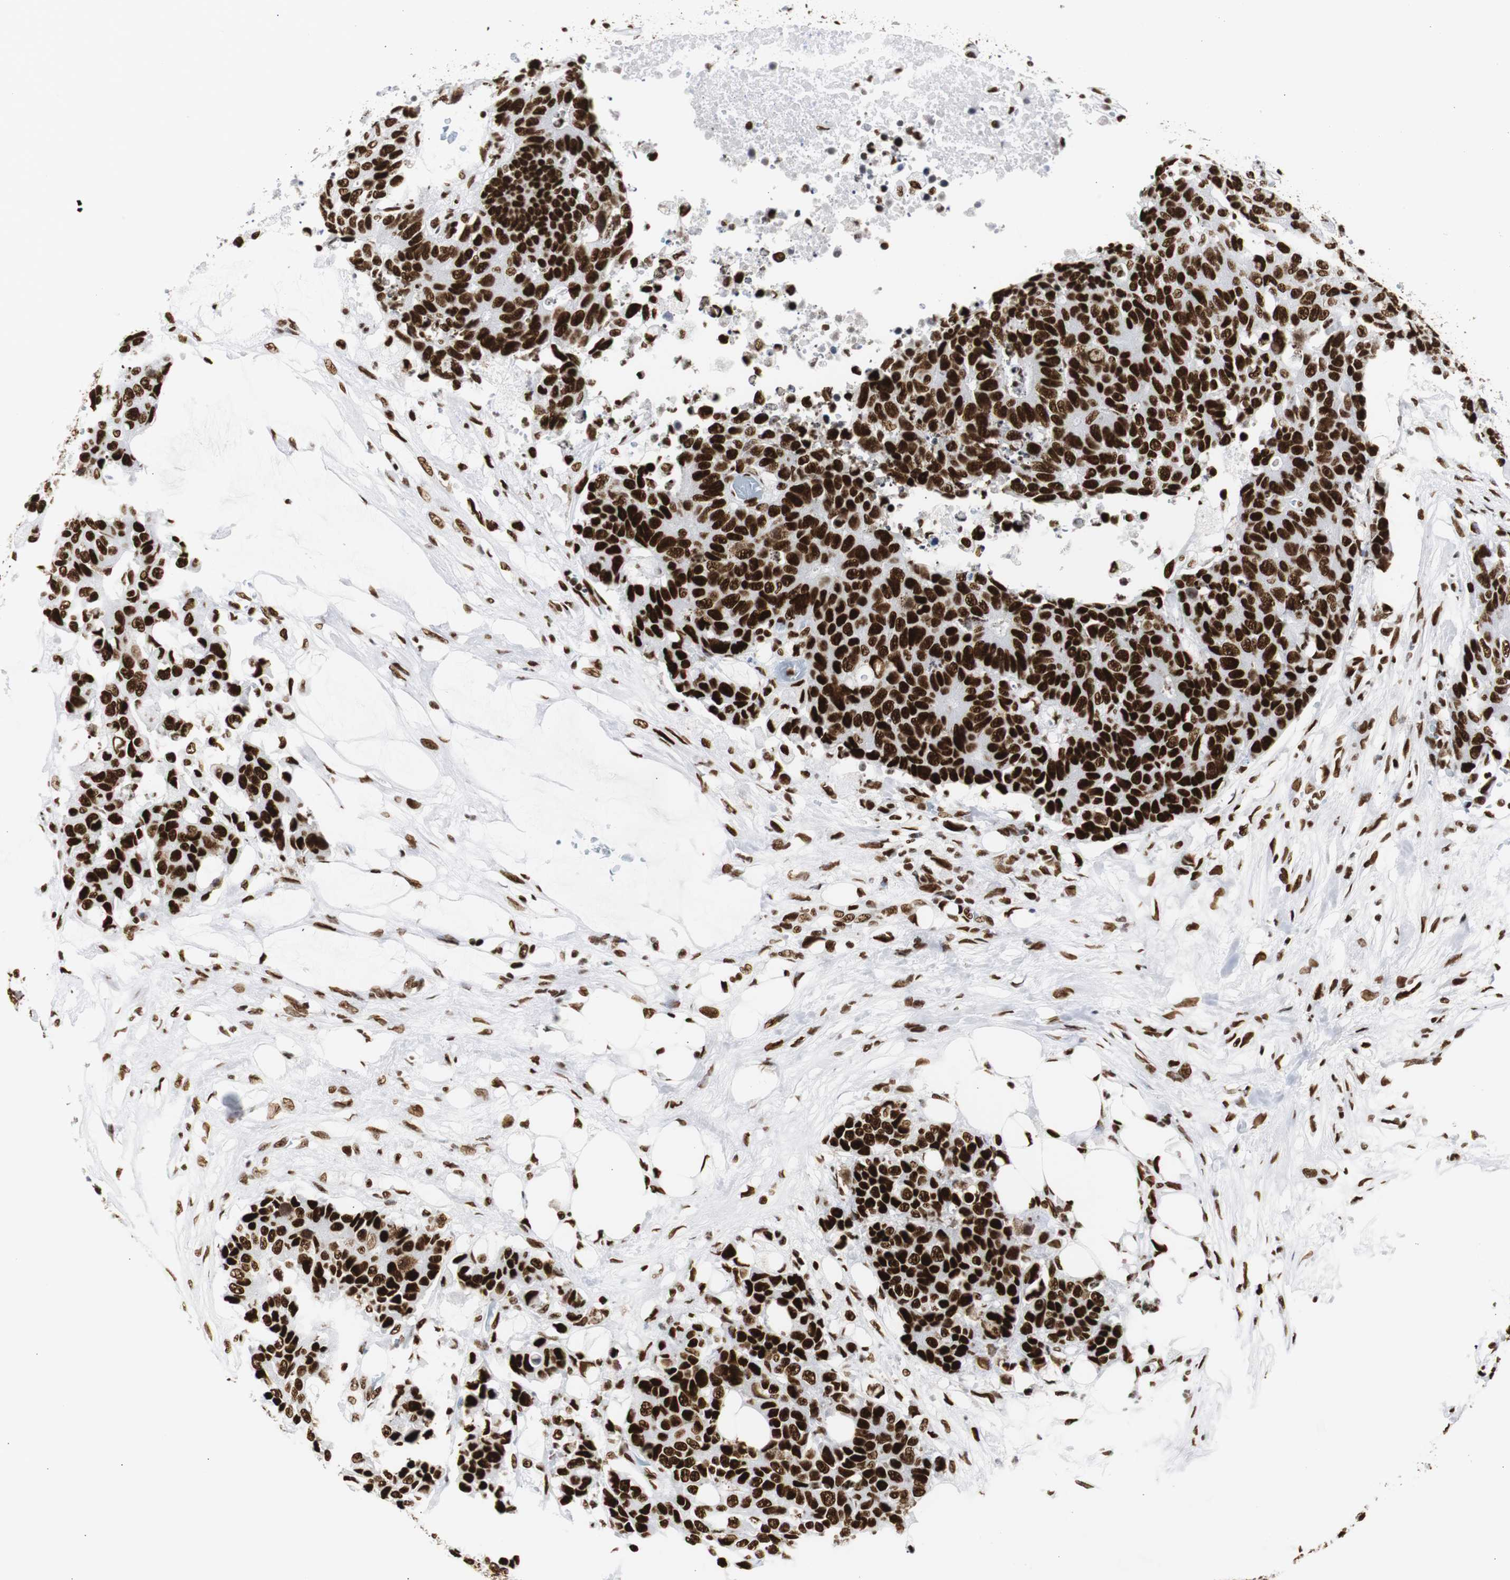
{"staining": {"intensity": "strong", "quantity": ">75%", "location": "nuclear"}, "tissue": "colorectal cancer", "cell_type": "Tumor cells", "image_type": "cancer", "snomed": [{"axis": "morphology", "description": "Adenocarcinoma, NOS"}, {"axis": "topography", "description": "Colon"}], "caption": "Protein expression analysis of human colorectal cancer (adenocarcinoma) reveals strong nuclear expression in approximately >75% of tumor cells. Ihc stains the protein of interest in brown and the nuclei are stained blue.", "gene": "HNRNPH2", "patient": {"sex": "female", "age": 86}}